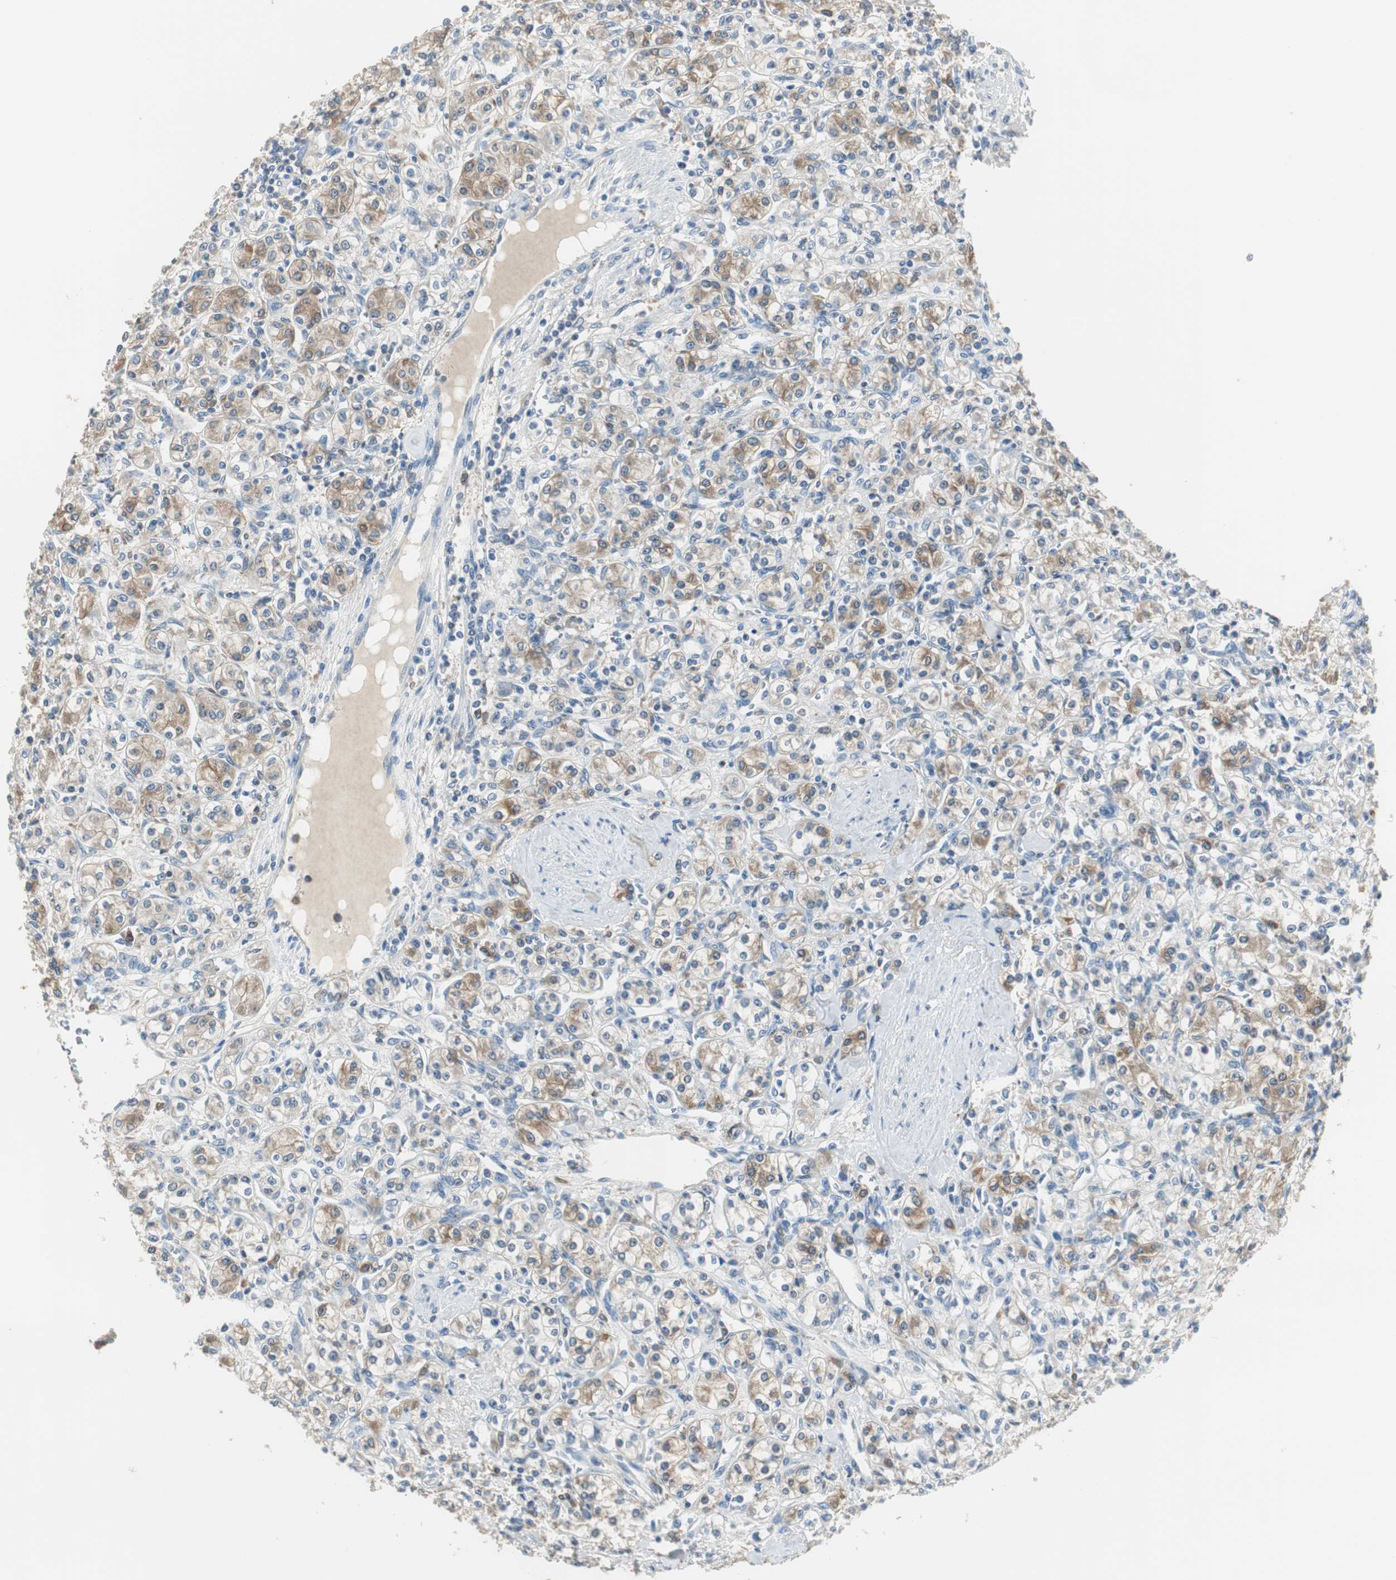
{"staining": {"intensity": "weak", "quantity": "25%-75%", "location": "cytoplasmic/membranous"}, "tissue": "renal cancer", "cell_type": "Tumor cells", "image_type": "cancer", "snomed": [{"axis": "morphology", "description": "Adenocarcinoma, NOS"}, {"axis": "topography", "description": "Kidney"}], "caption": "This histopathology image exhibits immunohistochemistry staining of human renal cancer, with low weak cytoplasmic/membranous staining in approximately 25%-75% of tumor cells.", "gene": "MSTO1", "patient": {"sex": "male", "age": 77}}